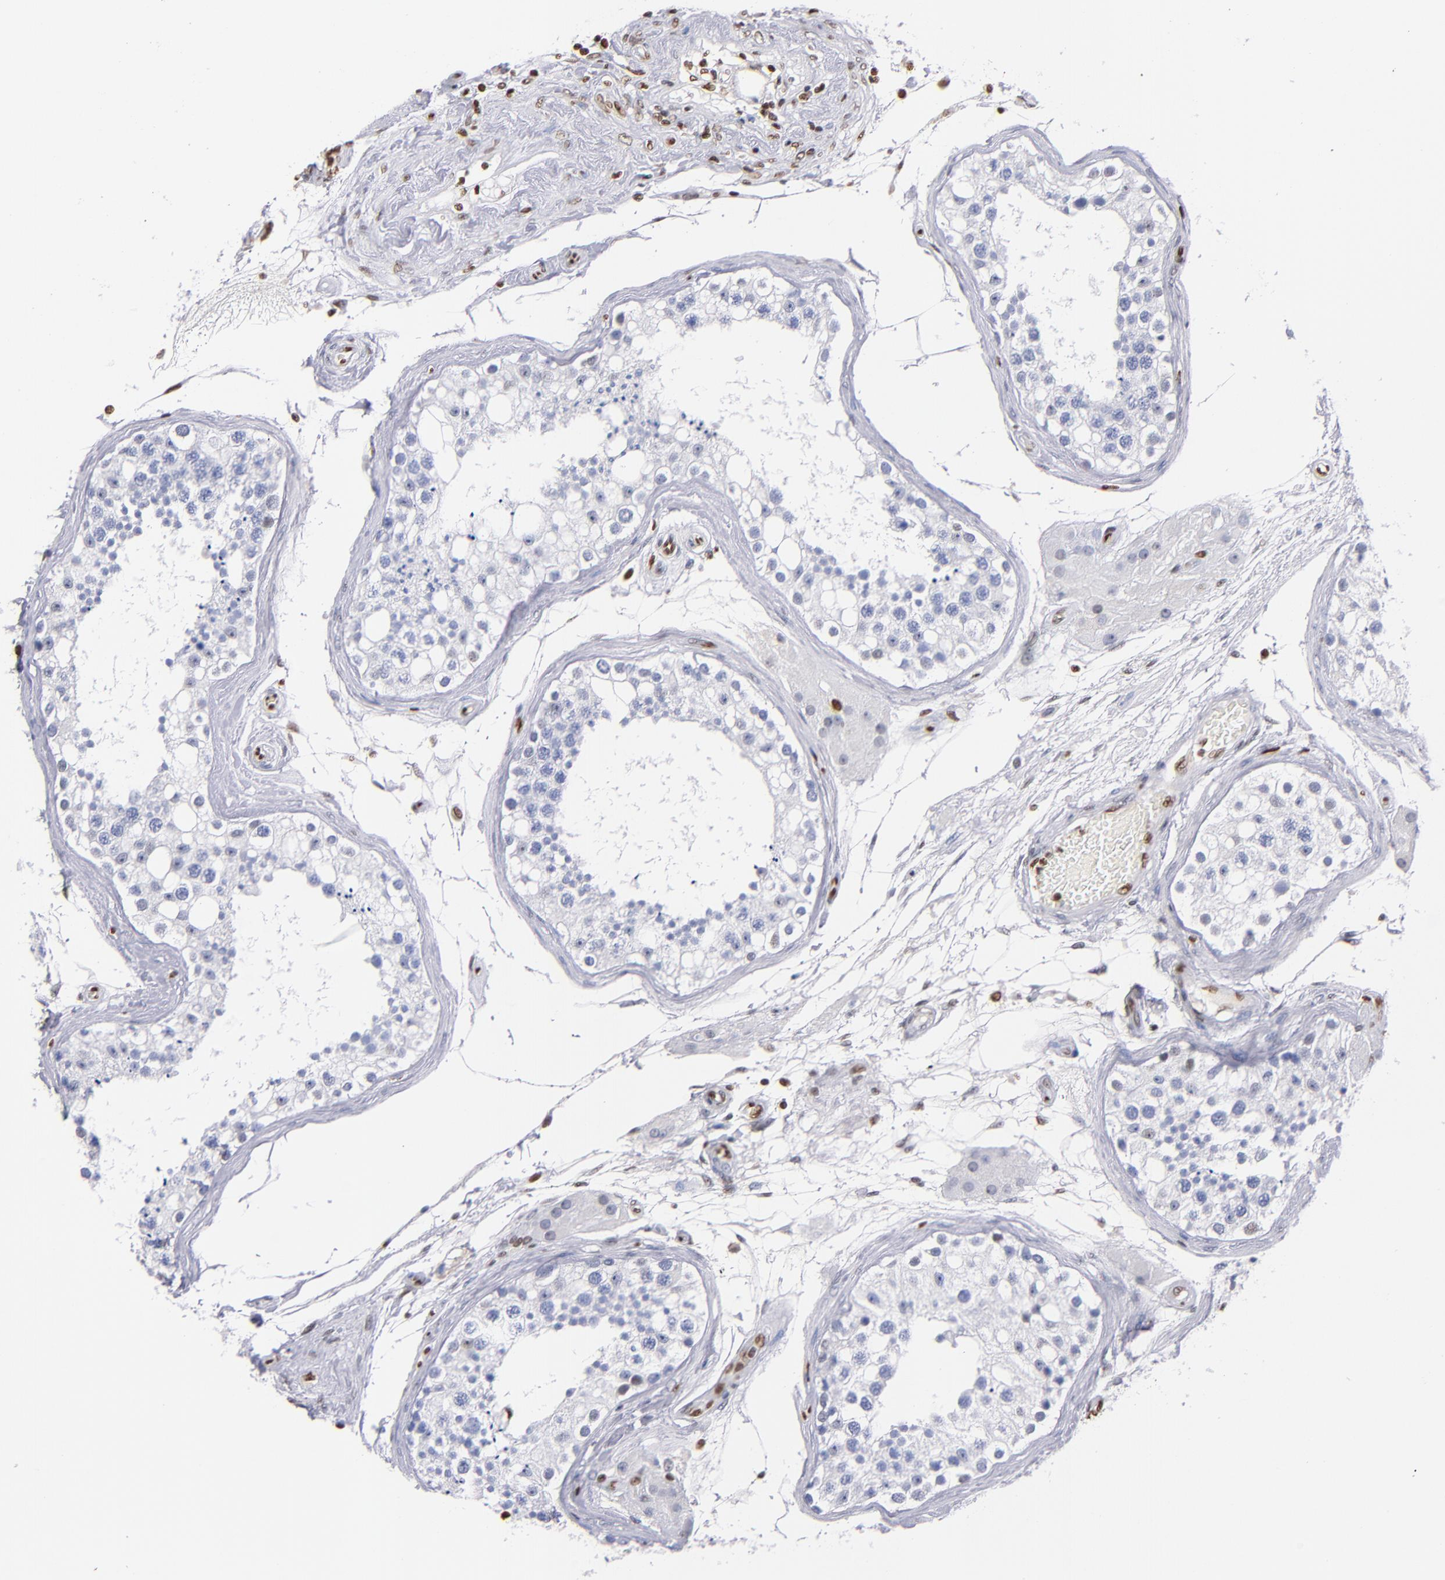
{"staining": {"intensity": "negative", "quantity": "none", "location": "none"}, "tissue": "testis", "cell_type": "Cells in seminiferous ducts", "image_type": "normal", "snomed": [{"axis": "morphology", "description": "Normal tissue, NOS"}, {"axis": "topography", "description": "Testis"}], "caption": "Immunohistochemistry (IHC) image of normal human testis stained for a protein (brown), which displays no positivity in cells in seminiferous ducts. (DAB (3,3'-diaminobenzidine) immunohistochemistry (IHC) with hematoxylin counter stain).", "gene": "IFI16", "patient": {"sex": "male", "age": 68}}